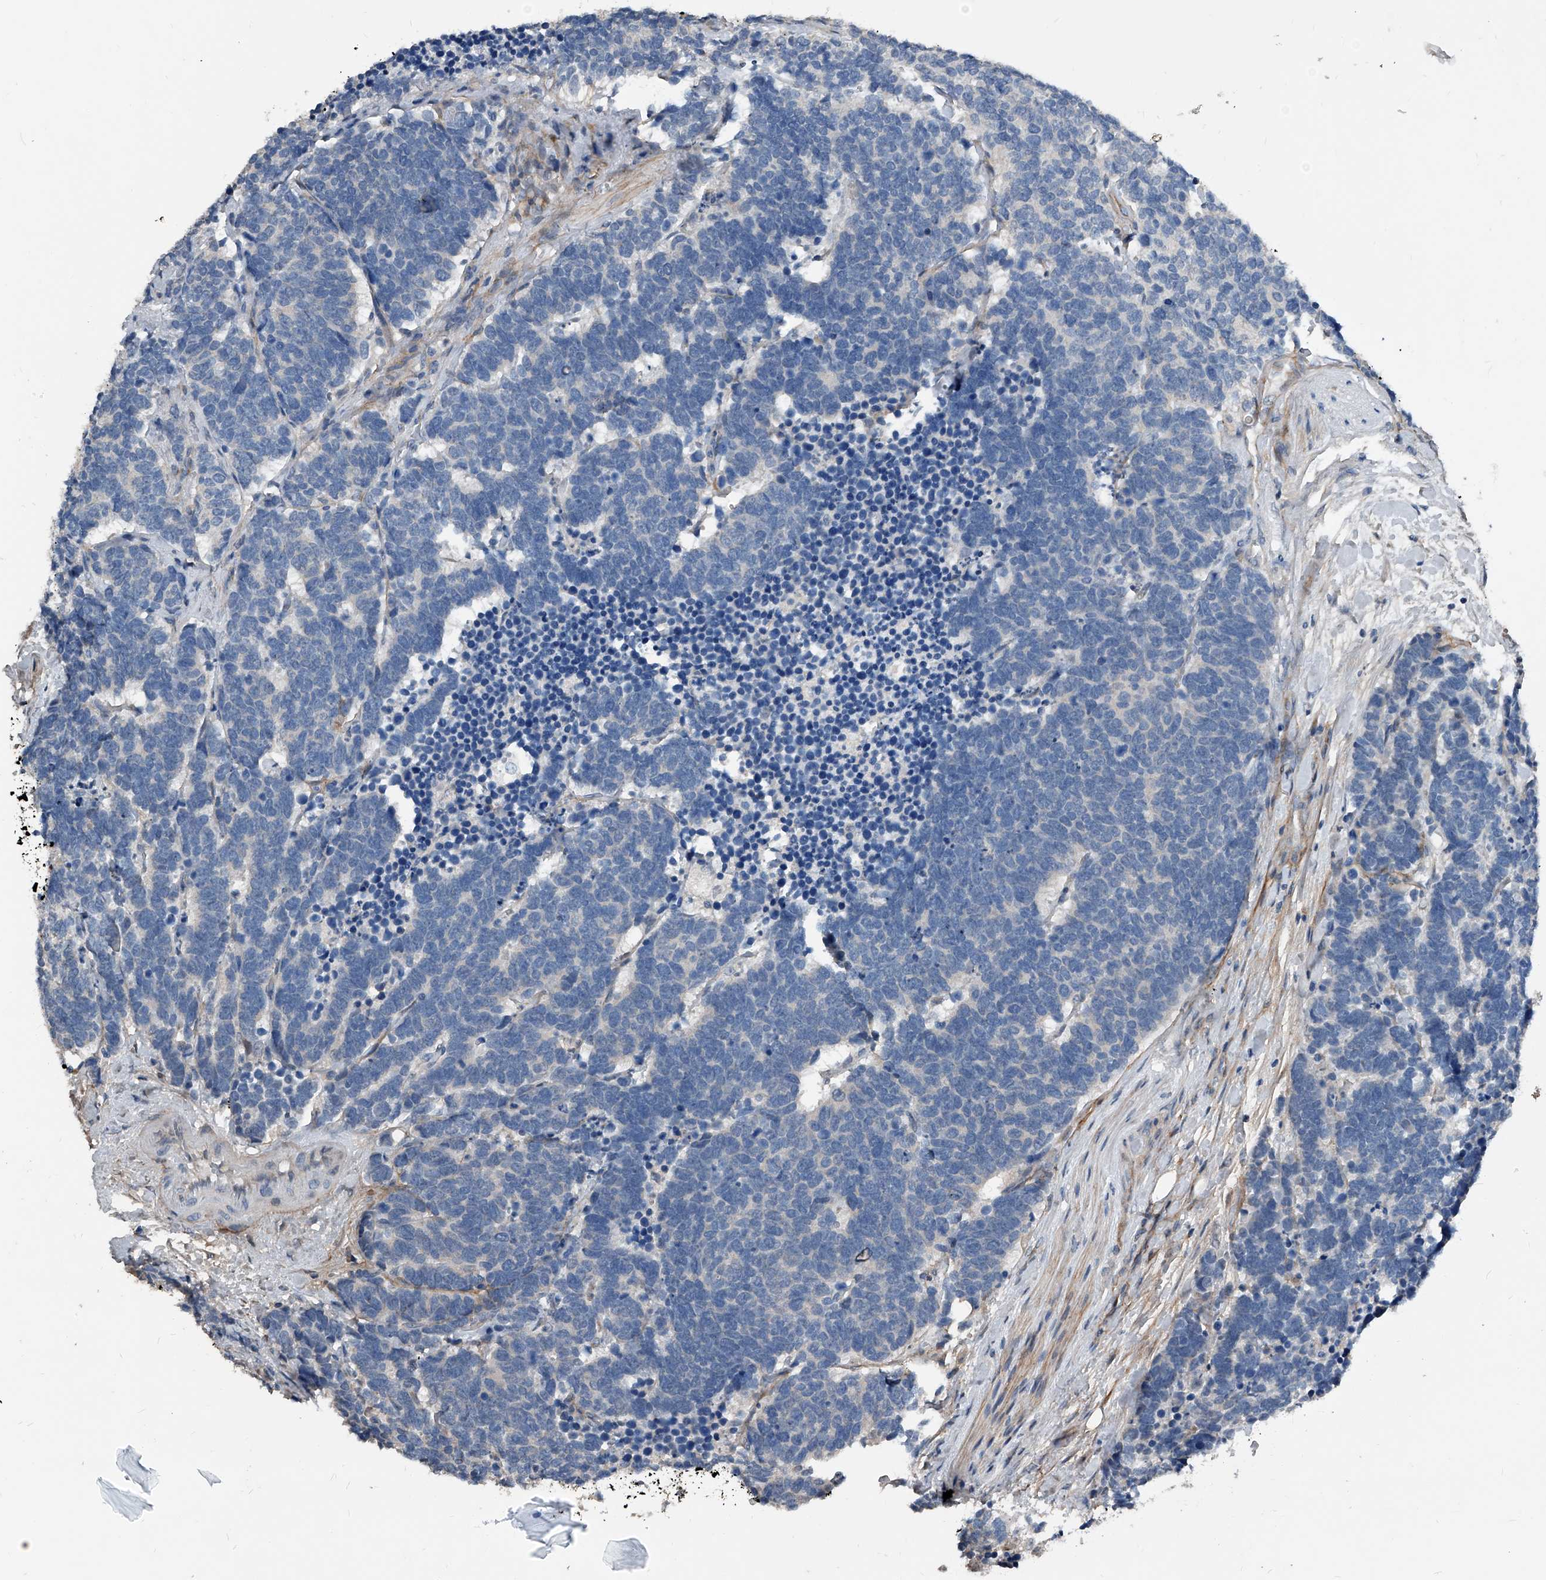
{"staining": {"intensity": "negative", "quantity": "none", "location": "none"}, "tissue": "carcinoid", "cell_type": "Tumor cells", "image_type": "cancer", "snomed": [{"axis": "morphology", "description": "Carcinoma, NOS"}, {"axis": "morphology", "description": "Carcinoid, malignant, NOS"}, {"axis": "topography", "description": "Urinary bladder"}], "caption": "This is an IHC micrograph of malignant carcinoid. There is no expression in tumor cells.", "gene": "PHACTR1", "patient": {"sex": "male", "age": 57}}